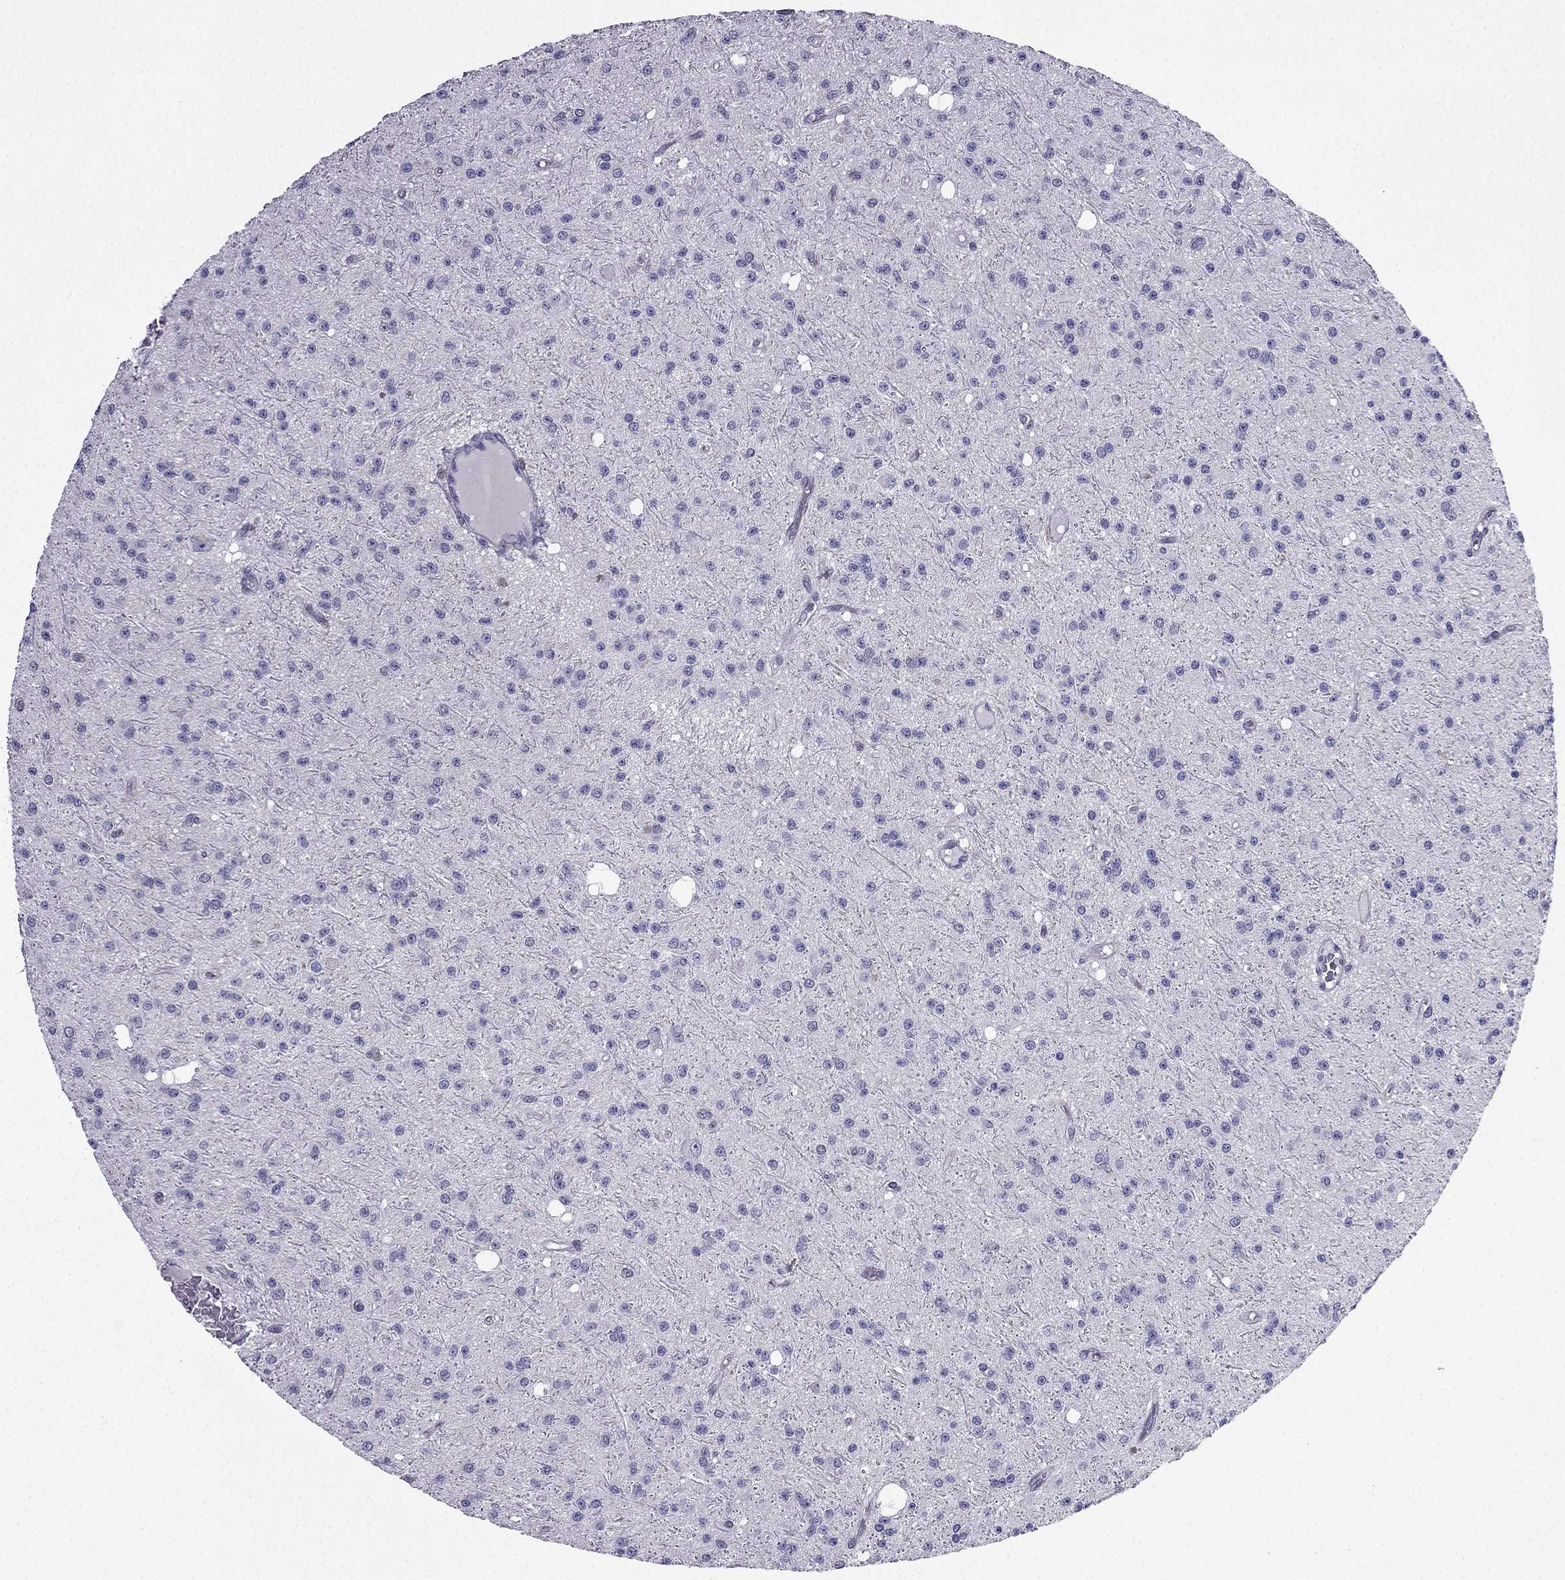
{"staining": {"intensity": "negative", "quantity": "none", "location": "none"}, "tissue": "glioma", "cell_type": "Tumor cells", "image_type": "cancer", "snomed": [{"axis": "morphology", "description": "Glioma, malignant, Low grade"}, {"axis": "topography", "description": "Brain"}], "caption": "High power microscopy histopathology image of an IHC photomicrograph of glioma, revealing no significant staining in tumor cells.", "gene": "IKBIP", "patient": {"sex": "male", "age": 27}}